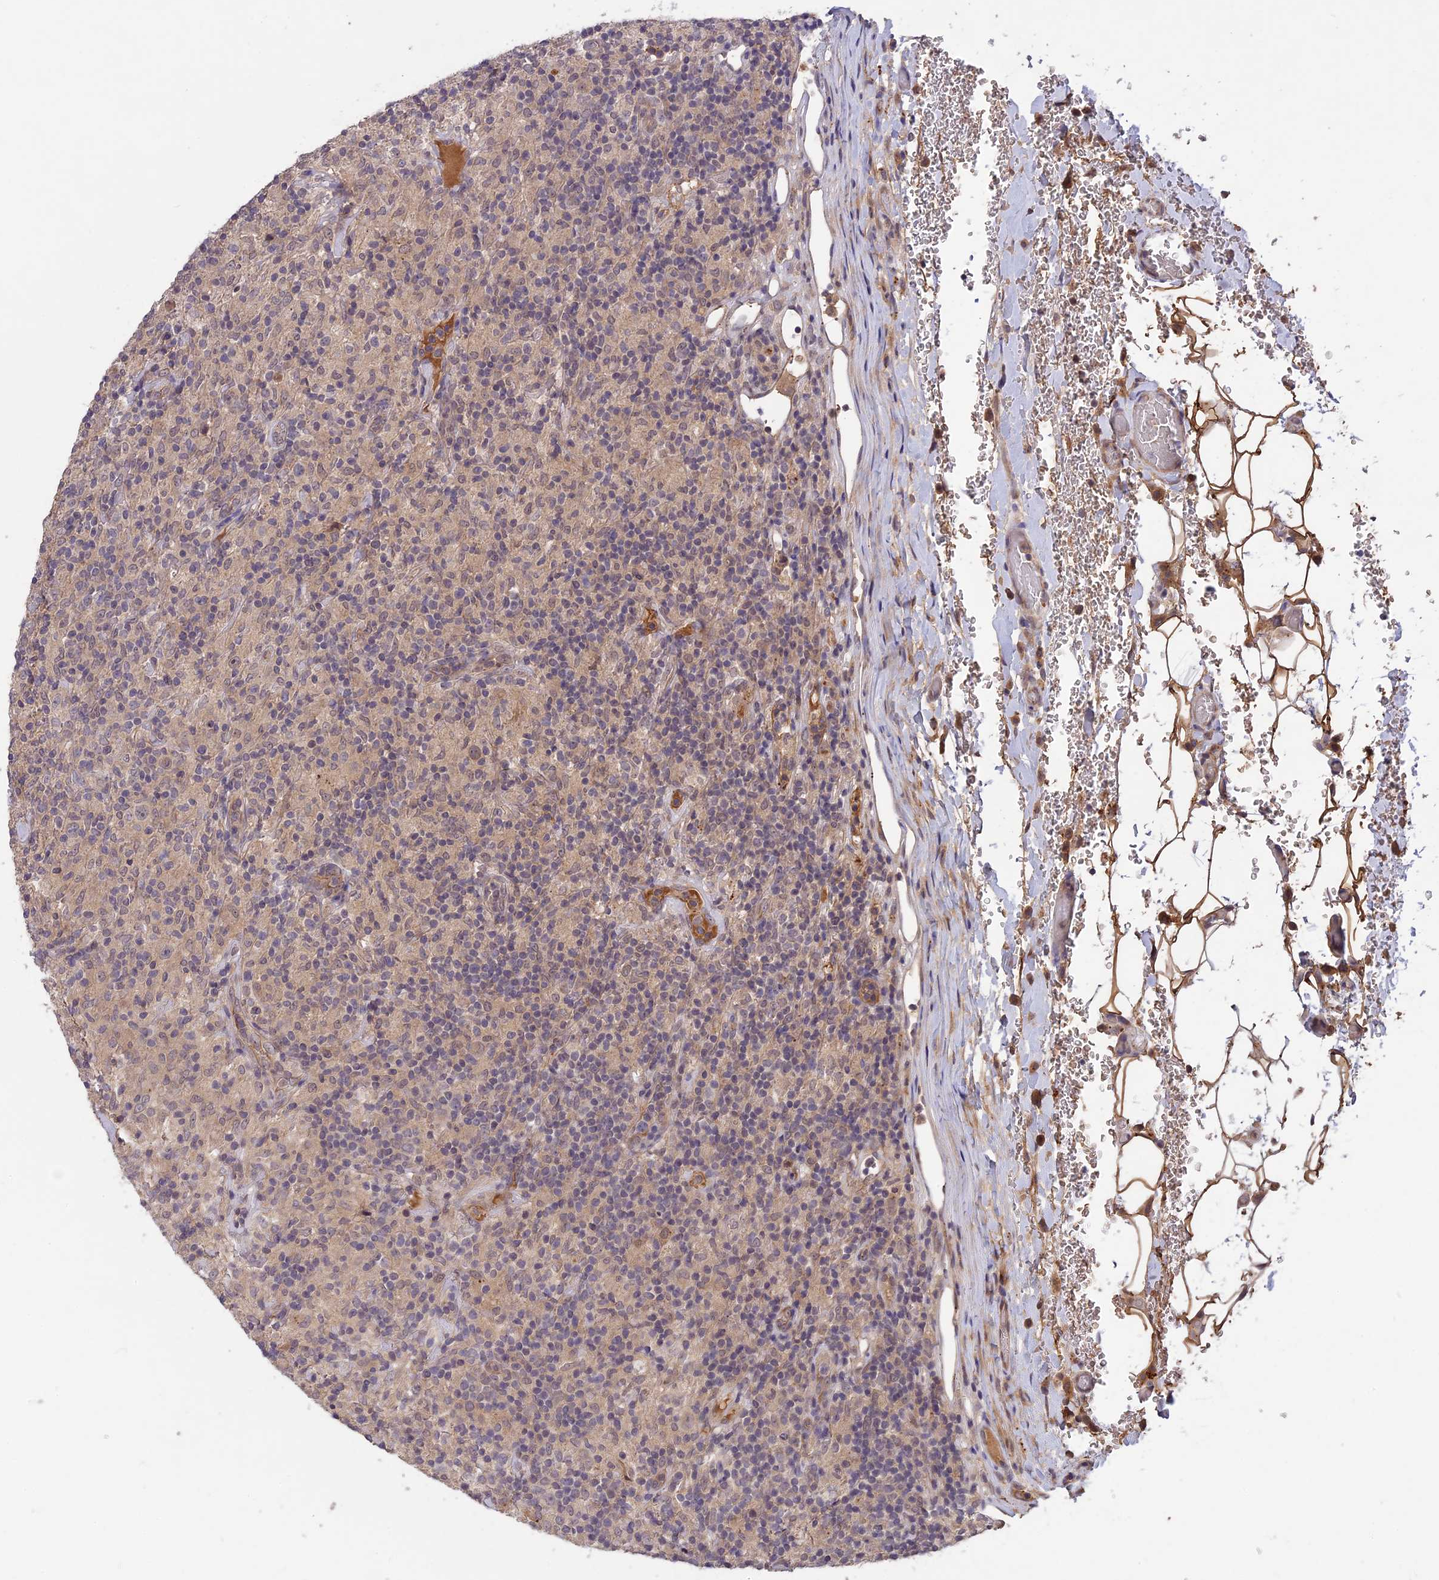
{"staining": {"intensity": "negative", "quantity": "none", "location": "none"}, "tissue": "lymphoma", "cell_type": "Tumor cells", "image_type": "cancer", "snomed": [{"axis": "morphology", "description": "Hodgkin's disease, NOS"}, {"axis": "topography", "description": "Lymph node"}], "caption": "A micrograph of Hodgkin's disease stained for a protein displays no brown staining in tumor cells.", "gene": "ADO", "patient": {"sex": "male", "age": 70}}